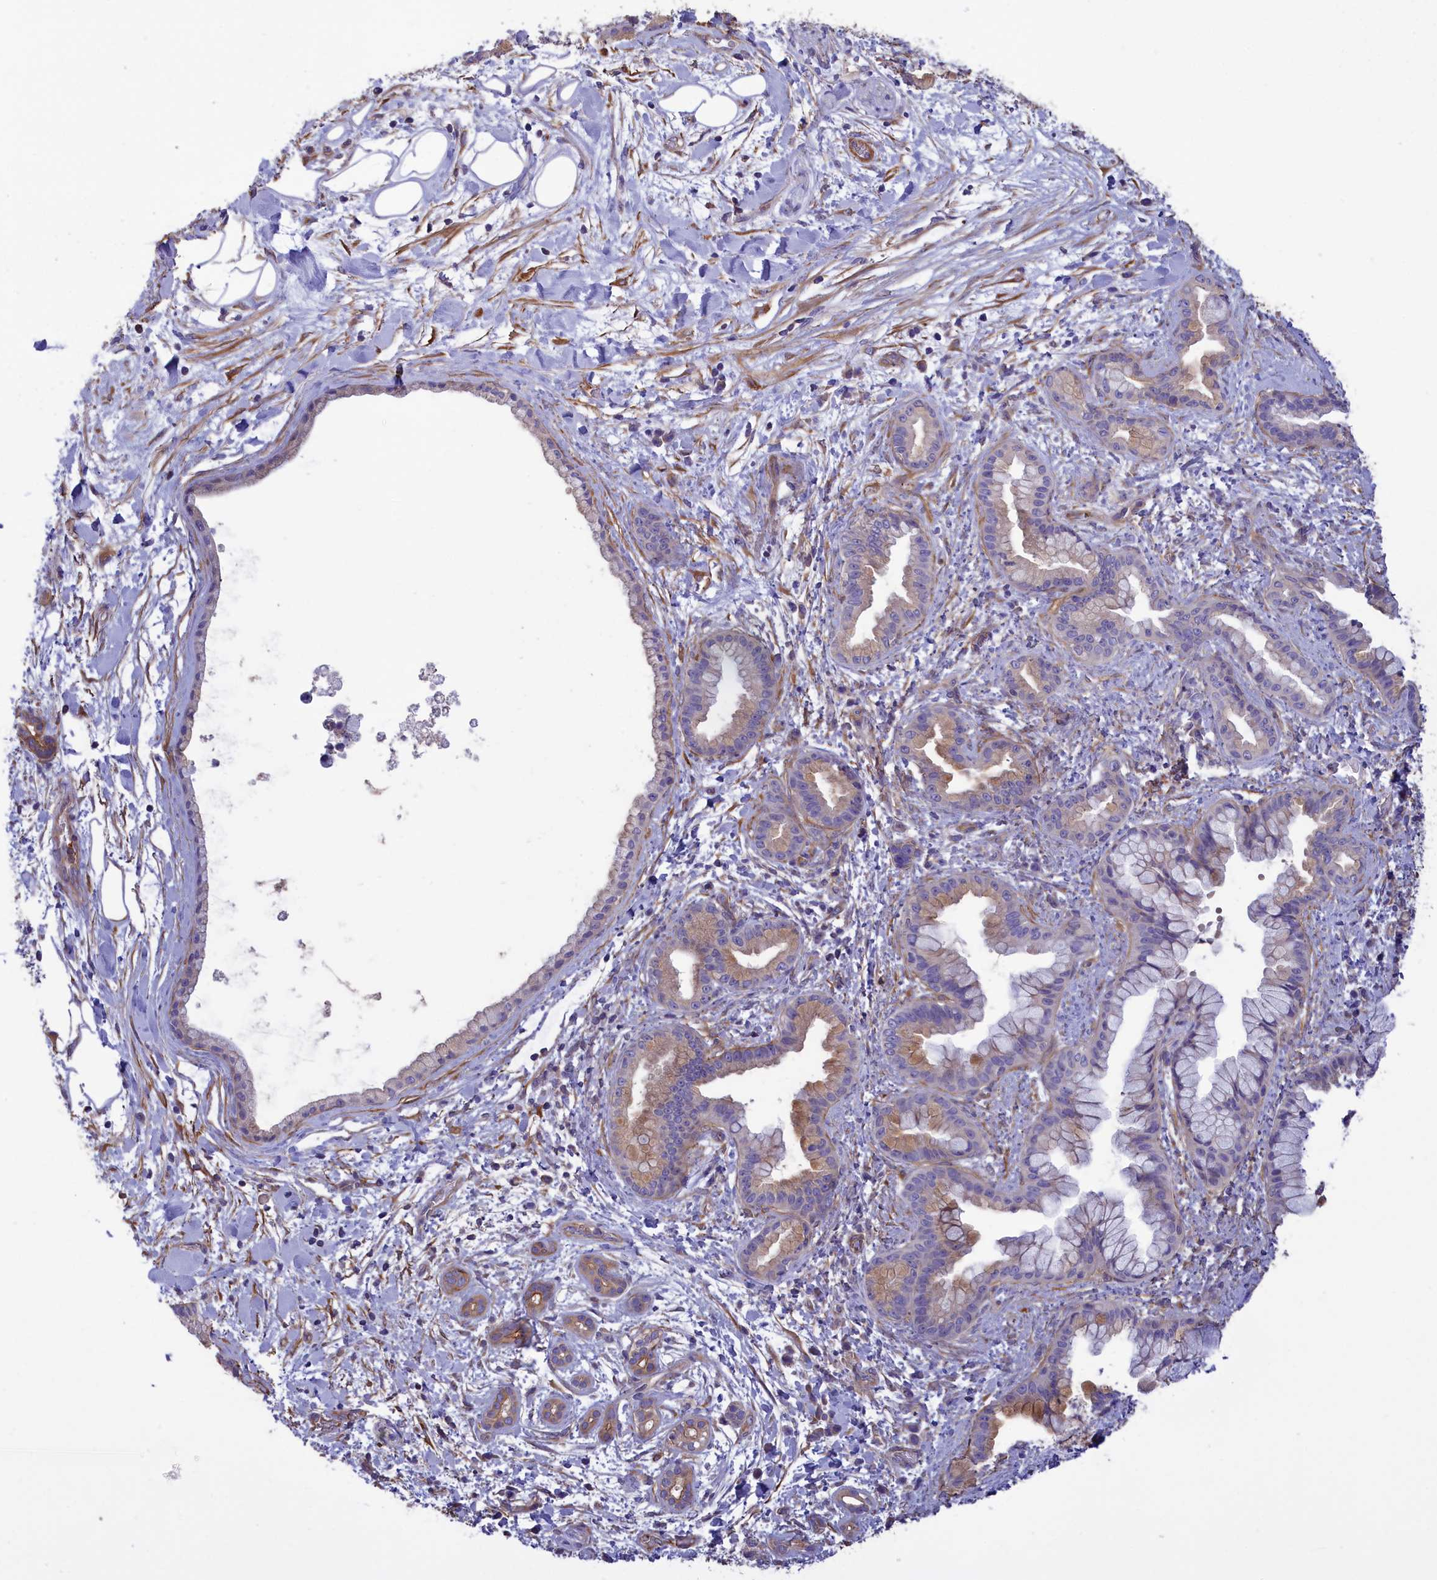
{"staining": {"intensity": "moderate", "quantity": "<25%", "location": "cytoplasmic/membranous"}, "tissue": "pancreatic cancer", "cell_type": "Tumor cells", "image_type": "cancer", "snomed": [{"axis": "morphology", "description": "Adenocarcinoma, NOS"}, {"axis": "topography", "description": "Pancreas"}], "caption": "Pancreatic cancer (adenocarcinoma) stained for a protein reveals moderate cytoplasmic/membranous positivity in tumor cells.", "gene": "AMDHD2", "patient": {"sex": "female", "age": 78}}